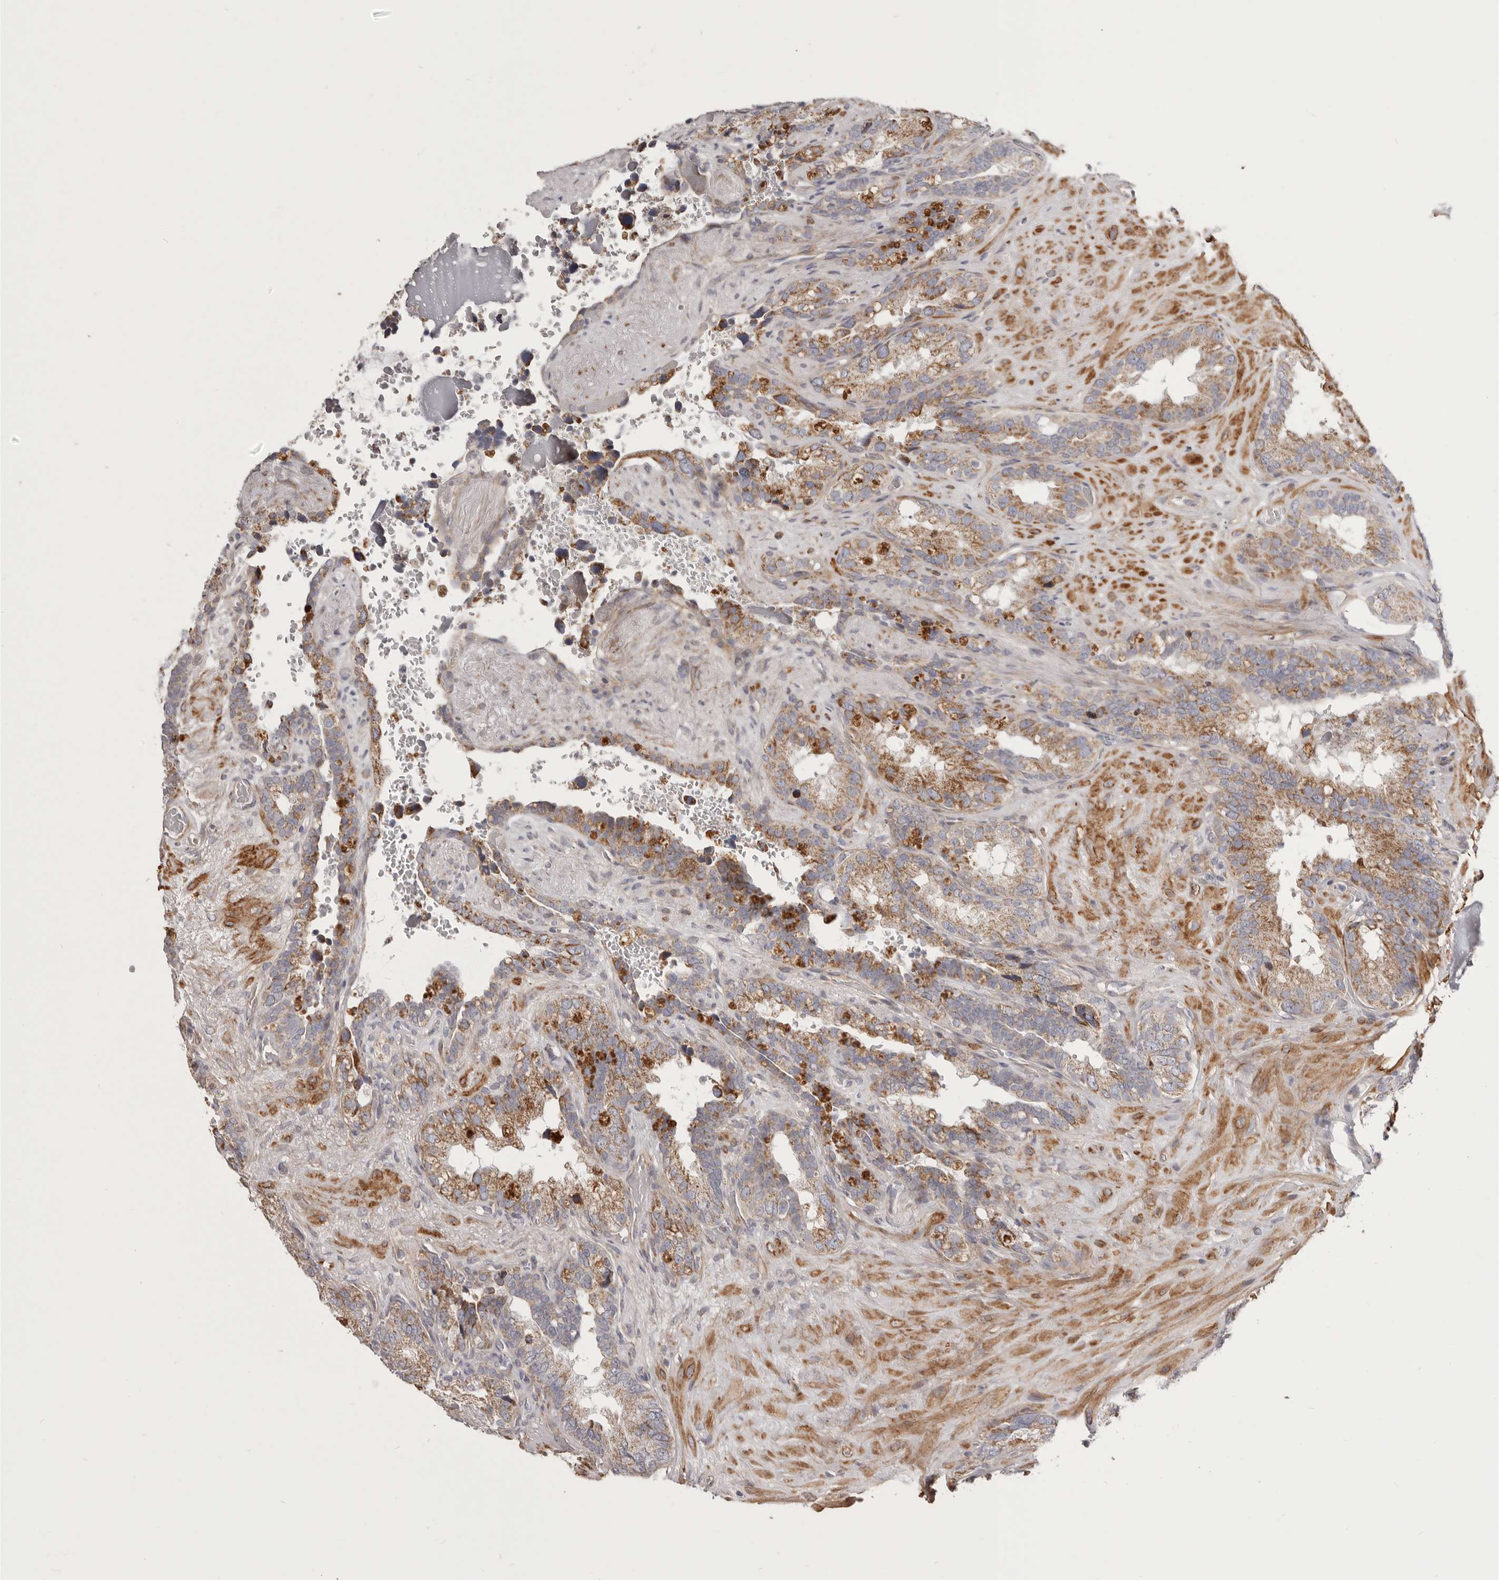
{"staining": {"intensity": "moderate", "quantity": "25%-75%", "location": "cytoplasmic/membranous"}, "tissue": "seminal vesicle", "cell_type": "Glandular cells", "image_type": "normal", "snomed": [{"axis": "morphology", "description": "Normal tissue, NOS"}, {"axis": "topography", "description": "Seminal veicle"}], "caption": "An immunohistochemistry (IHC) photomicrograph of benign tissue is shown. Protein staining in brown shows moderate cytoplasmic/membranous positivity in seminal vesicle within glandular cells. (brown staining indicates protein expression, while blue staining denotes nuclei).", "gene": "MRPS10", "patient": {"sex": "male", "age": 80}}